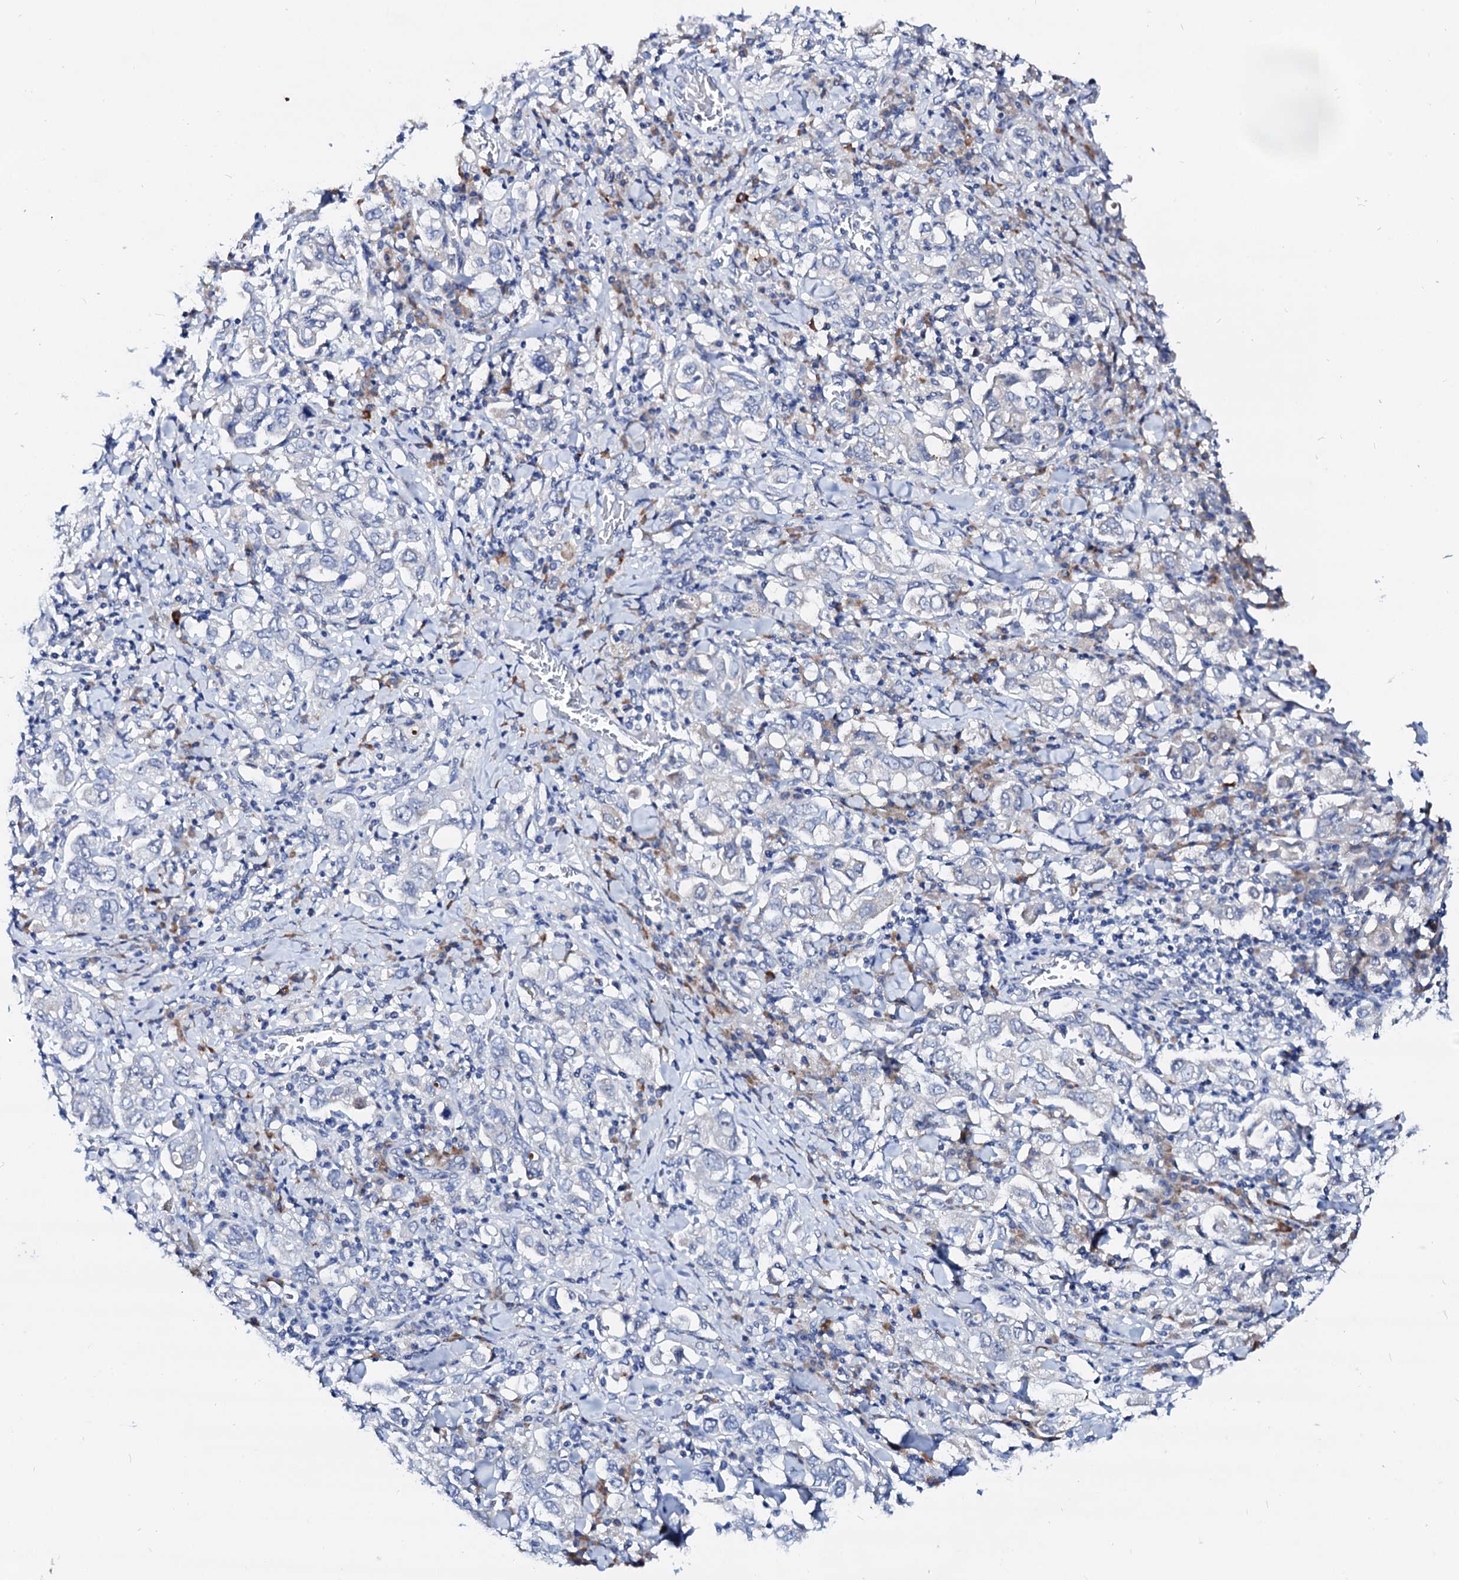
{"staining": {"intensity": "negative", "quantity": "none", "location": "none"}, "tissue": "stomach cancer", "cell_type": "Tumor cells", "image_type": "cancer", "snomed": [{"axis": "morphology", "description": "Adenocarcinoma, NOS"}, {"axis": "topography", "description": "Stomach, upper"}], "caption": "Micrograph shows no protein positivity in tumor cells of adenocarcinoma (stomach) tissue.", "gene": "BTBD16", "patient": {"sex": "male", "age": 62}}